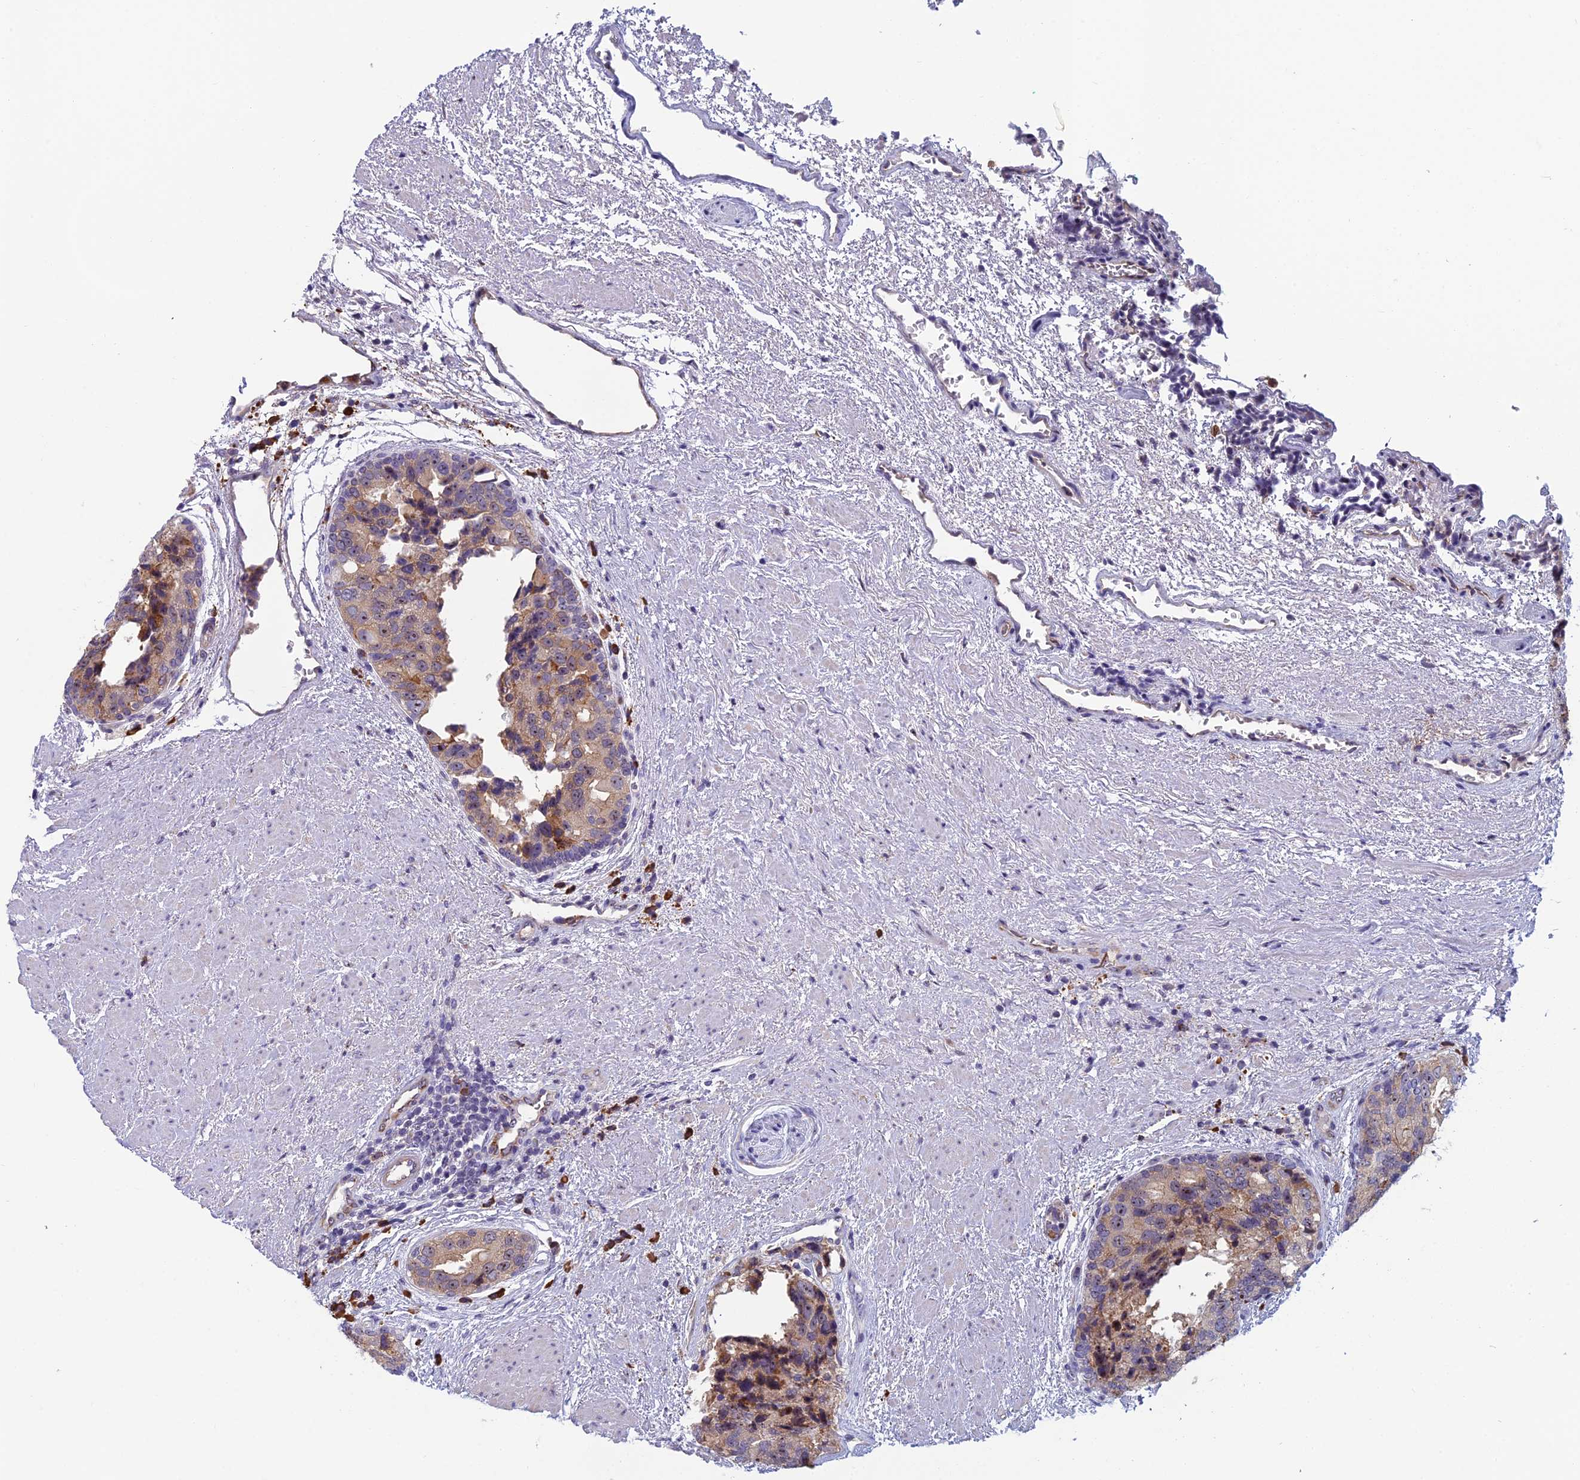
{"staining": {"intensity": "moderate", "quantity": "<25%", "location": "cytoplasmic/membranous,nuclear"}, "tissue": "prostate cancer", "cell_type": "Tumor cells", "image_type": "cancer", "snomed": [{"axis": "morphology", "description": "Adenocarcinoma, High grade"}, {"axis": "topography", "description": "Prostate"}], "caption": "Moderate cytoplasmic/membranous and nuclear expression is identified in about <25% of tumor cells in prostate cancer.", "gene": "NOC2L", "patient": {"sex": "male", "age": 70}}